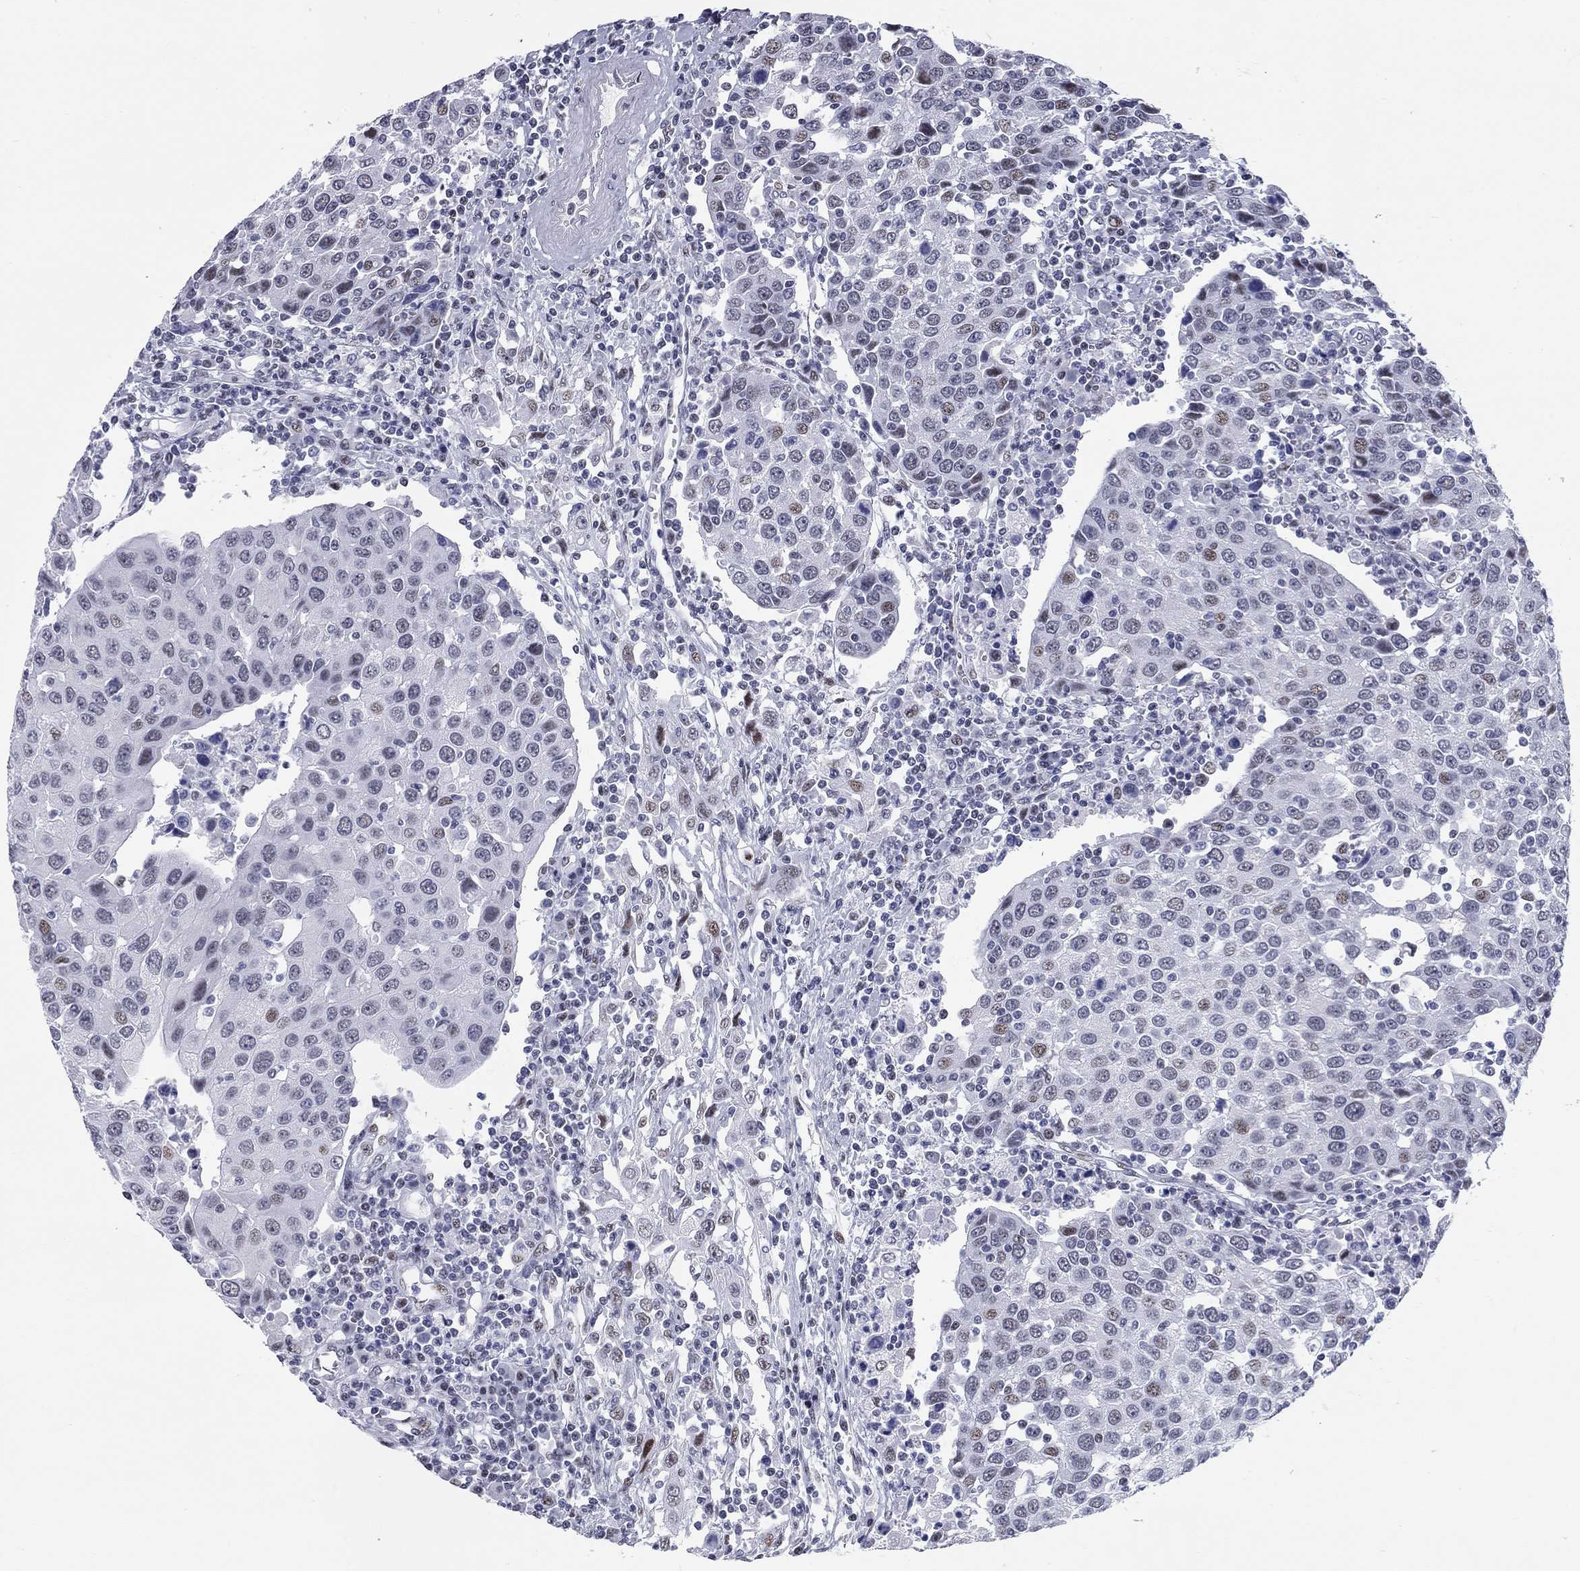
{"staining": {"intensity": "moderate", "quantity": "<25%", "location": "nuclear"}, "tissue": "urothelial cancer", "cell_type": "Tumor cells", "image_type": "cancer", "snomed": [{"axis": "morphology", "description": "Urothelial carcinoma, High grade"}, {"axis": "topography", "description": "Urinary bladder"}], "caption": "An immunohistochemistry (IHC) micrograph of tumor tissue is shown. Protein staining in brown shows moderate nuclear positivity in high-grade urothelial carcinoma within tumor cells. Using DAB (3,3'-diaminobenzidine) (brown) and hematoxylin (blue) stains, captured at high magnification using brightfield microscopy.", "gene": "ASF1B", "patient": {"sex": "female", "age": 85}}